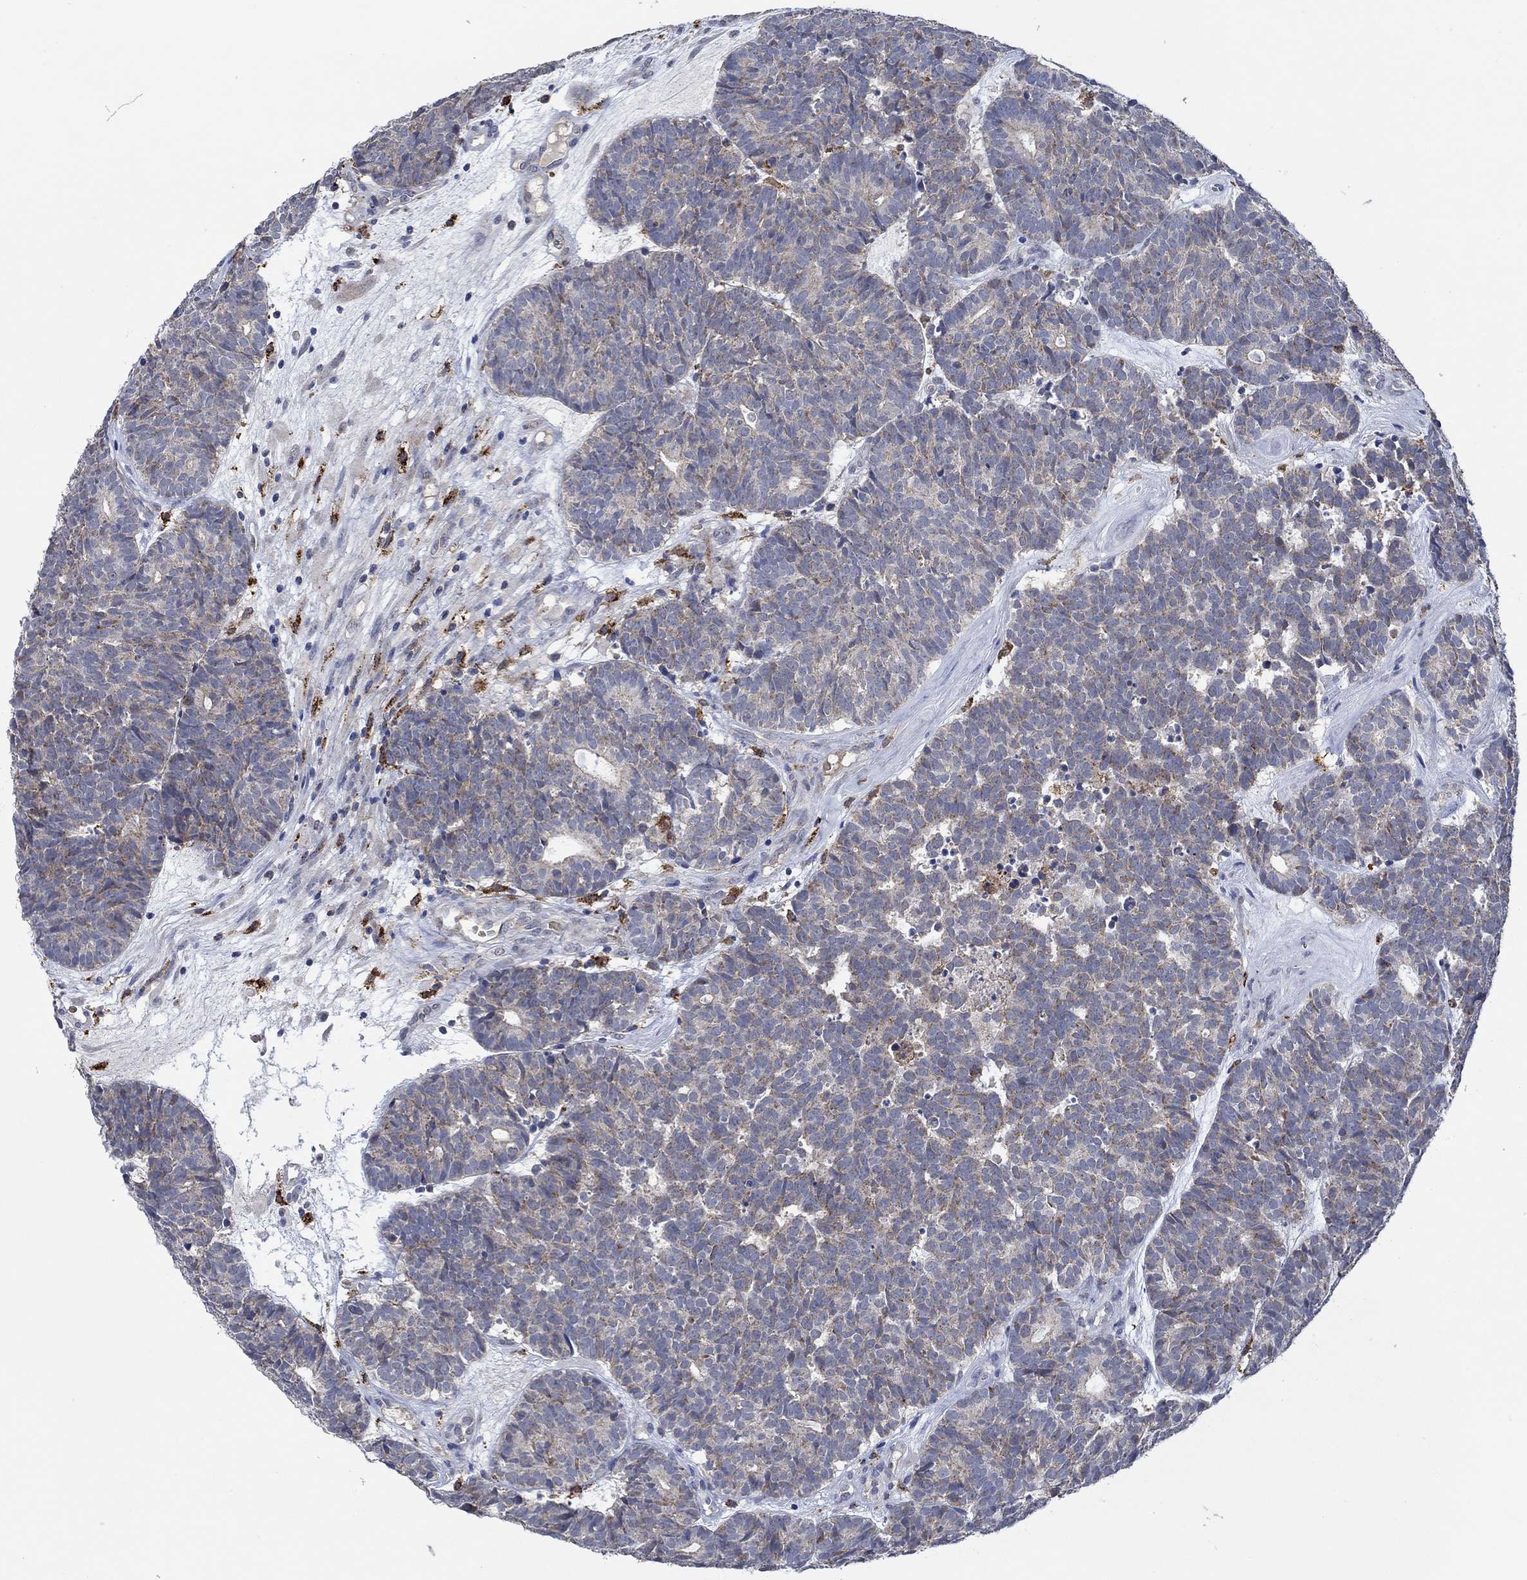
{"staining": {"intensity": "negative", "quantity": "none", "location": "none"}, "tissue": "head and neck cancer", "cell_type": "Tumor cells", "image_type": "cancer", "snomed": [{"axis": "morphology", "description": "Adenocarcinoma, NOS"}, {"axis": "topography", "description": "Head-Neck"}], "caption": "Immunohistochemical staining of human adenocarcinoma (head and neck) displays no significant staining in tumor cells.", "gene": "MPP1", "patient": {"sex": "female", "age": 81}}